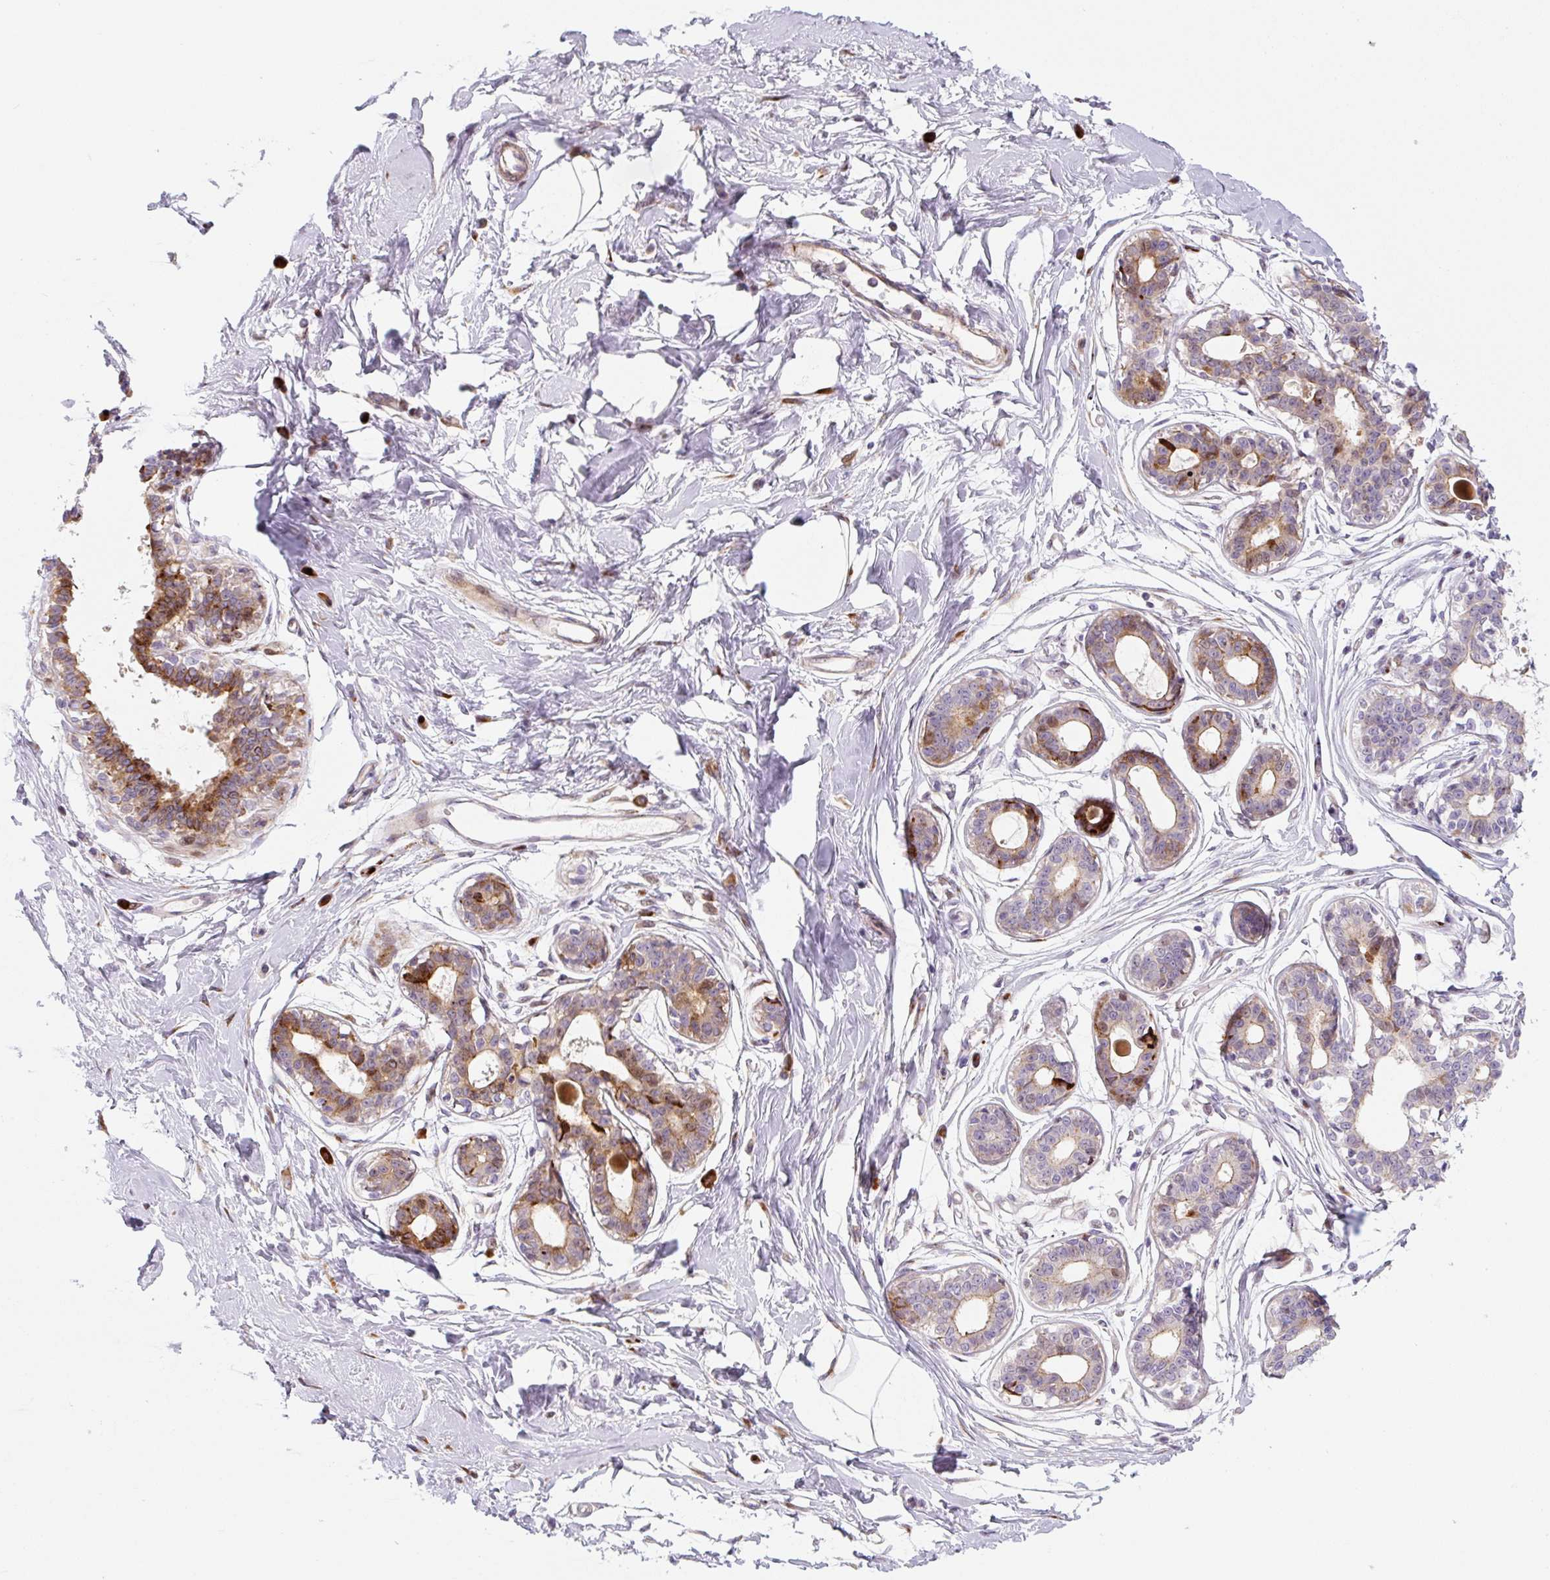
{"staining": {"intensity": "negative", "quantity": "none", "location": "none"}, "tissue": "breast", "cell_type": "Adipocytes", "image_type": "normal", "snomed": [{"axis": "morphology", "description": "Normal tissue, NOS"}, {"axis": "topography", "description": "Breast"}], "caption": "The image demonstrates no significant positivity in adipocytes of breast. (DAB (3,3'-diaminobenzidine) immunohistochemistry (IHC) visualized using brightfield microscopy, high magnification).", "gene": "DISP3", "patient": {"sex": "female", "age": 45}}